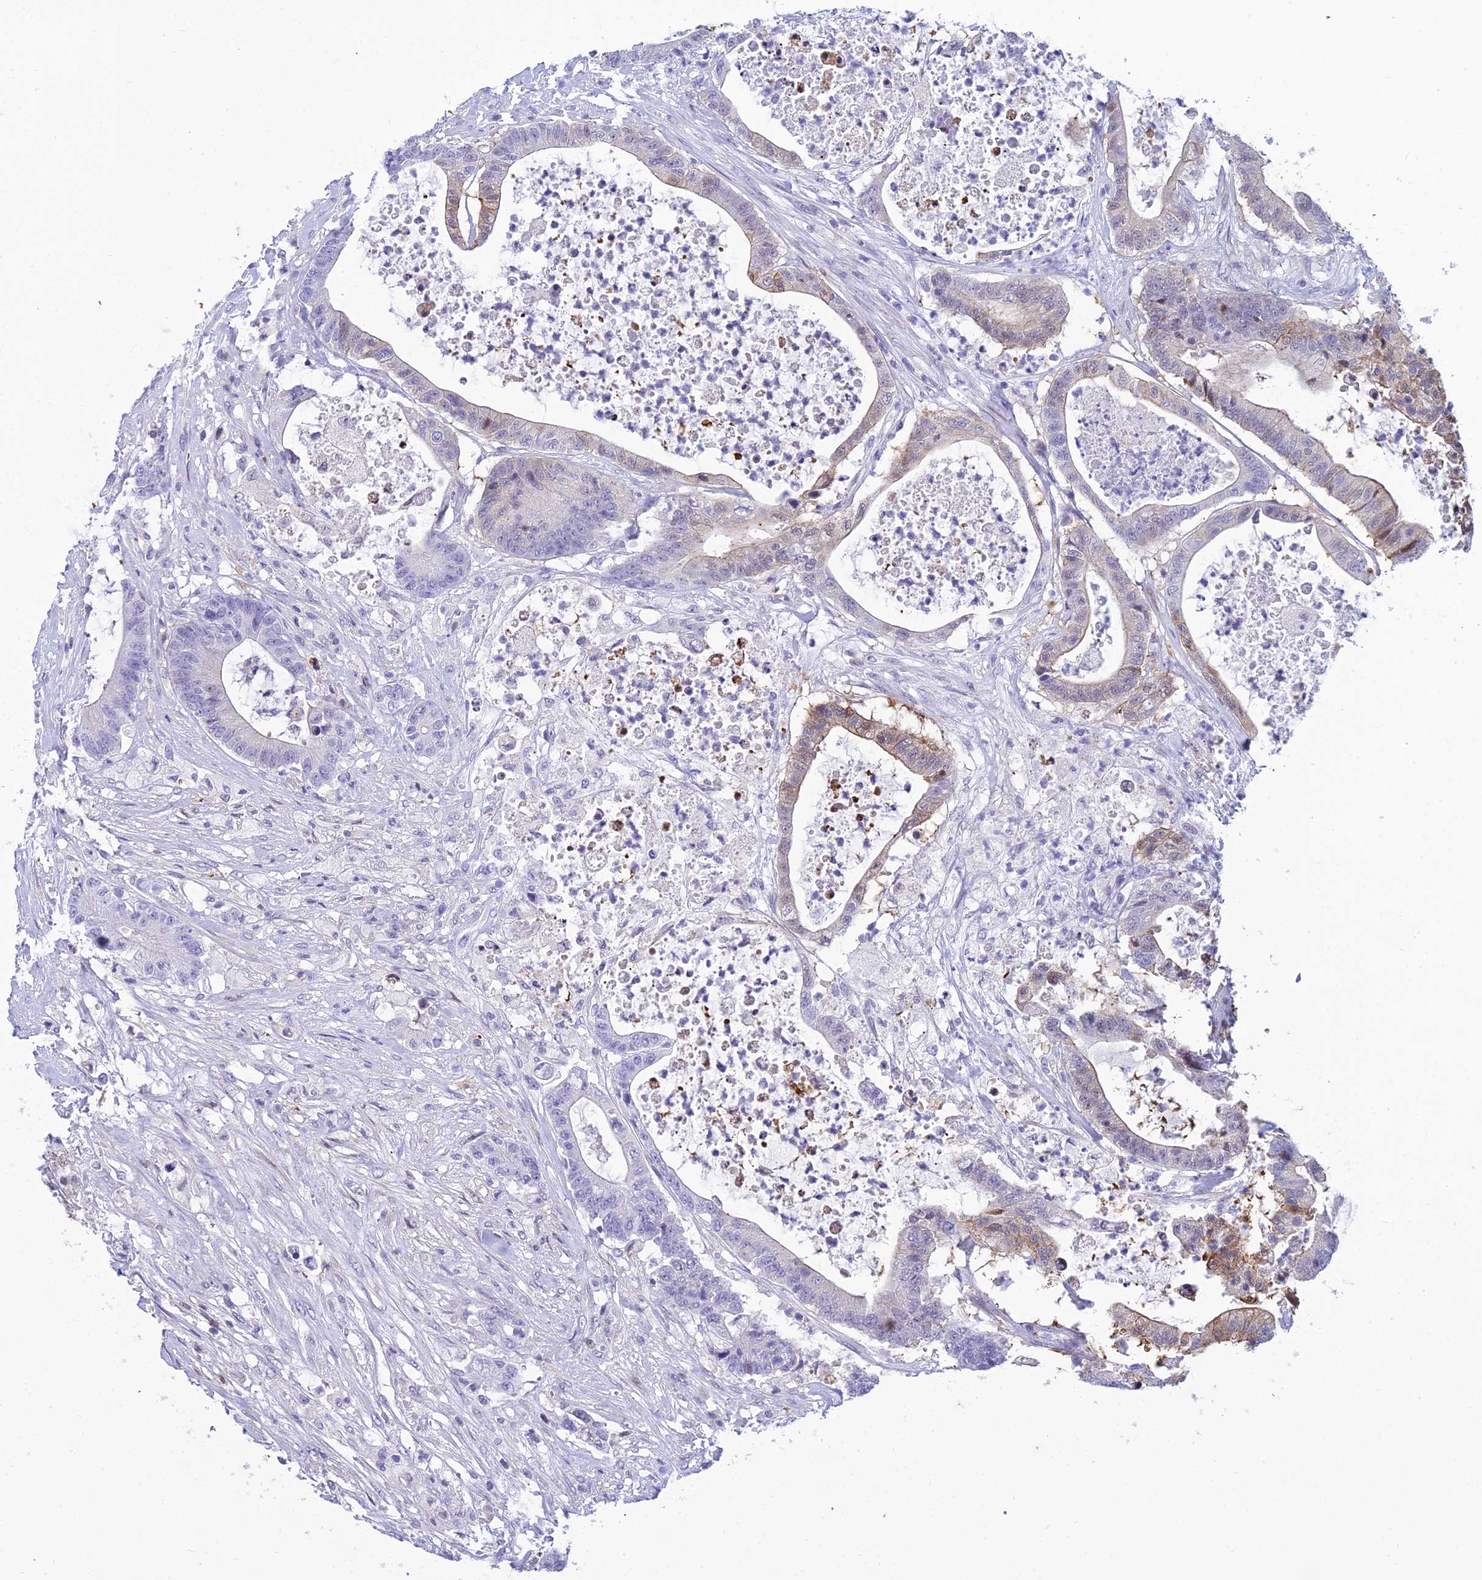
{"staining": {"intensity": "moderate", "quantity": "<25%", "location": "cytoplasmic/membranous"}, "tissue": "colorectal cancer", "cell_type": "Tumor cells", "image_type": "cancer", "snomed": [{"axis": "morphology", "description": "Adenocarcinoma, NOS"}, {"axis": "topography", "description": "Colon"}], "caption": "This photomicrograph exhibits IHC staining of colorectal cancer (adenocarcinoma), with low moderate cytoplasmic/membranous staining in about <25% of tumor cells.", "gene": "ZMIZ1", "patient": {"sex": "female", "age": 84}}